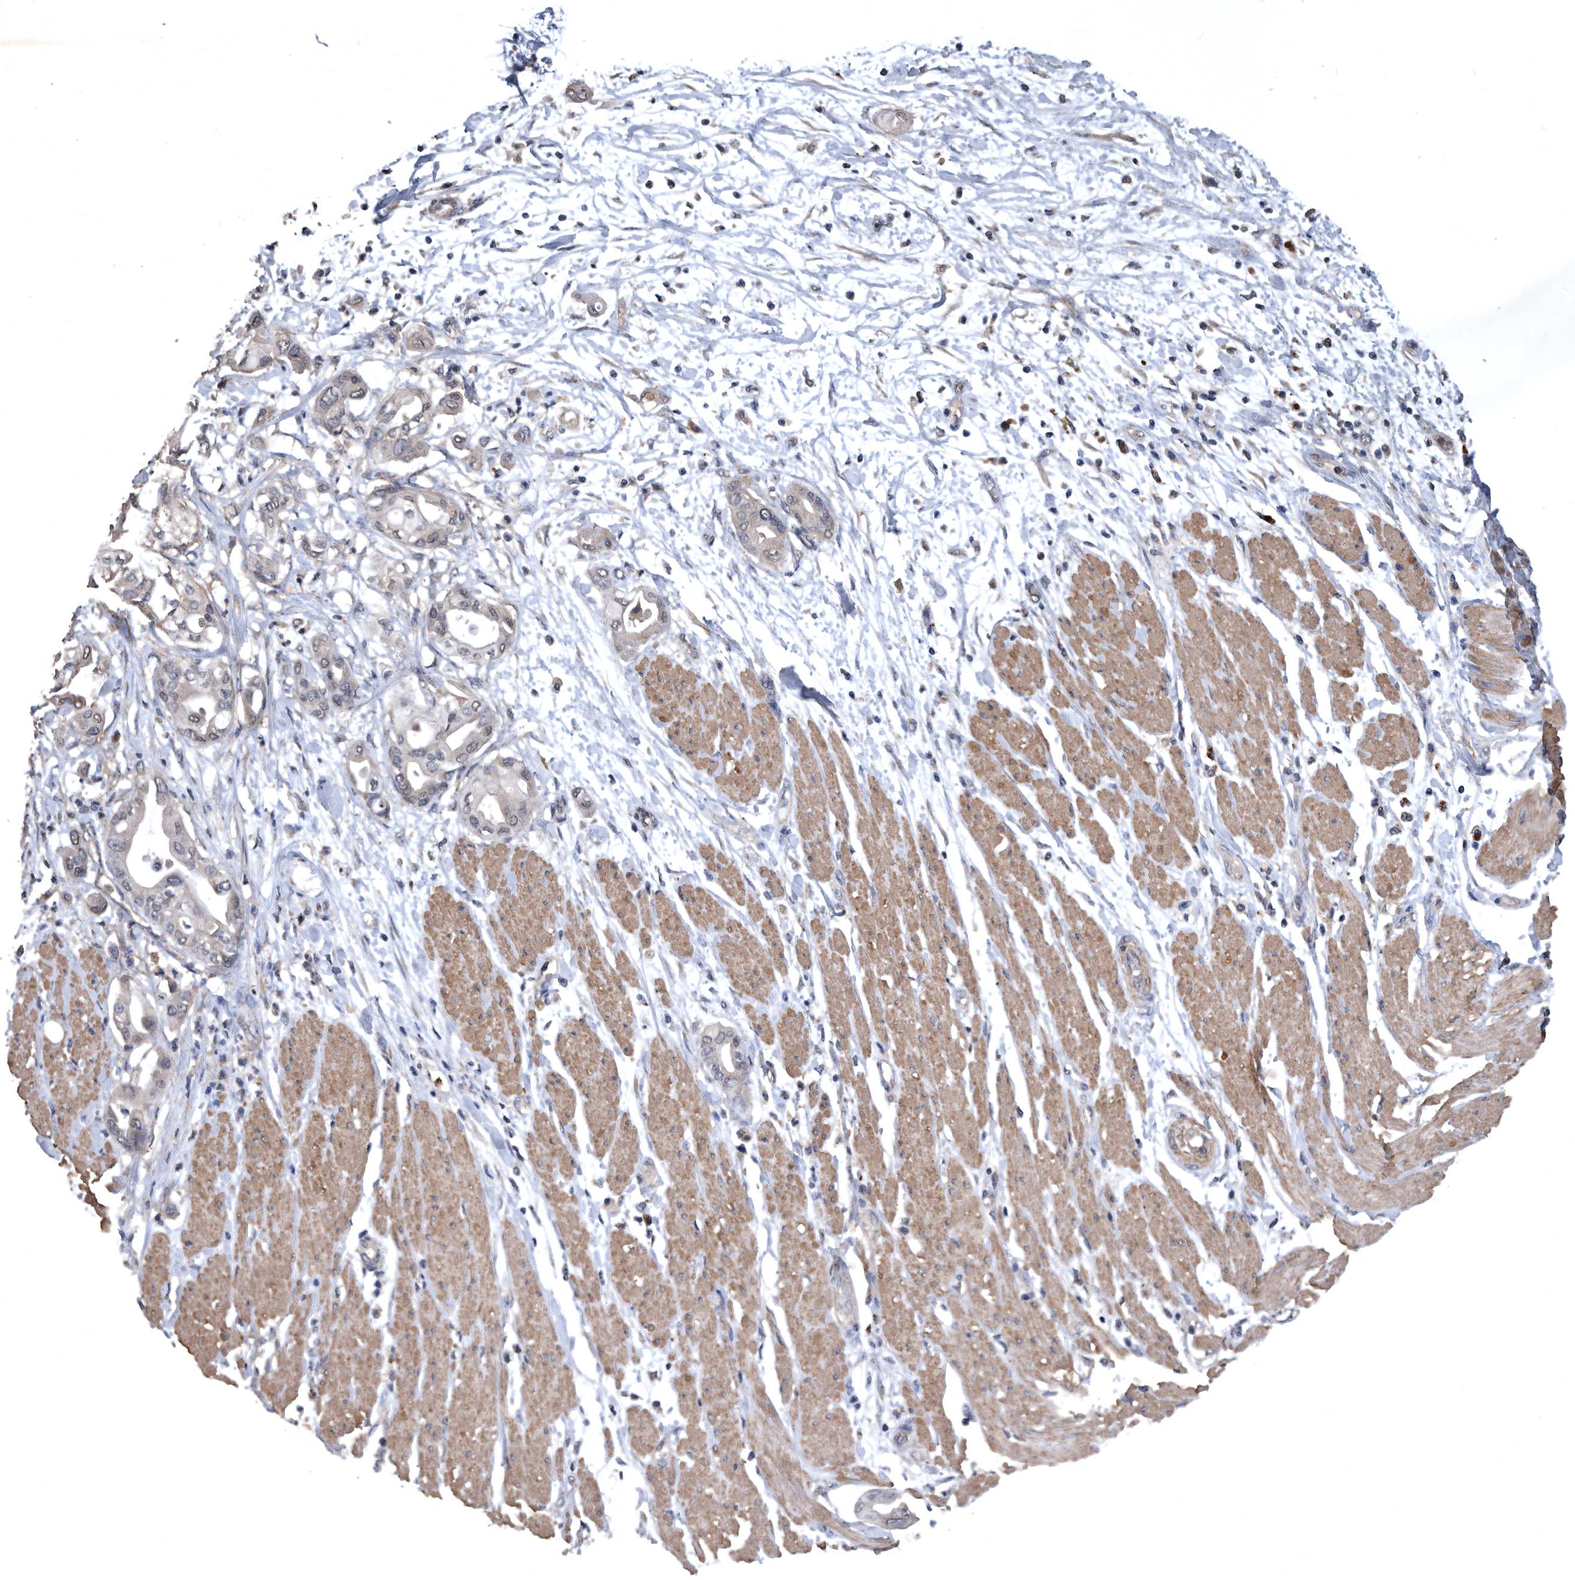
{"staining": {"intensity": "weak", "quantity": "<25%", "location": "cytoplasmic/membranous"}, "tissue": "pancreatic cancer", "cell_type": "Tumor cells", "image_type": "cancer", "snomed": [{"axis": "morphology", "description": "Adenocarcinoma, NOS"}, {"axis": "morphology", "description": "Adenocarcinoma, metastatic, NOS"}, {"axis": "topography", "description": "Lymph node"}, {"axis": "topography", "description": "Pancreas"}, {"axis": "topography", "description": "Duodenum"}], "caption": "Tumor cells show no significant protein staining in pancreatic cancer. The staining was performed using DAB to visualize the protein expression in brown, while the nuclei were stained in blue with hematoxylin (Magnification: 20x).", "gene": "NRBP1", "patient": {"sex": "female", "age": 64}}